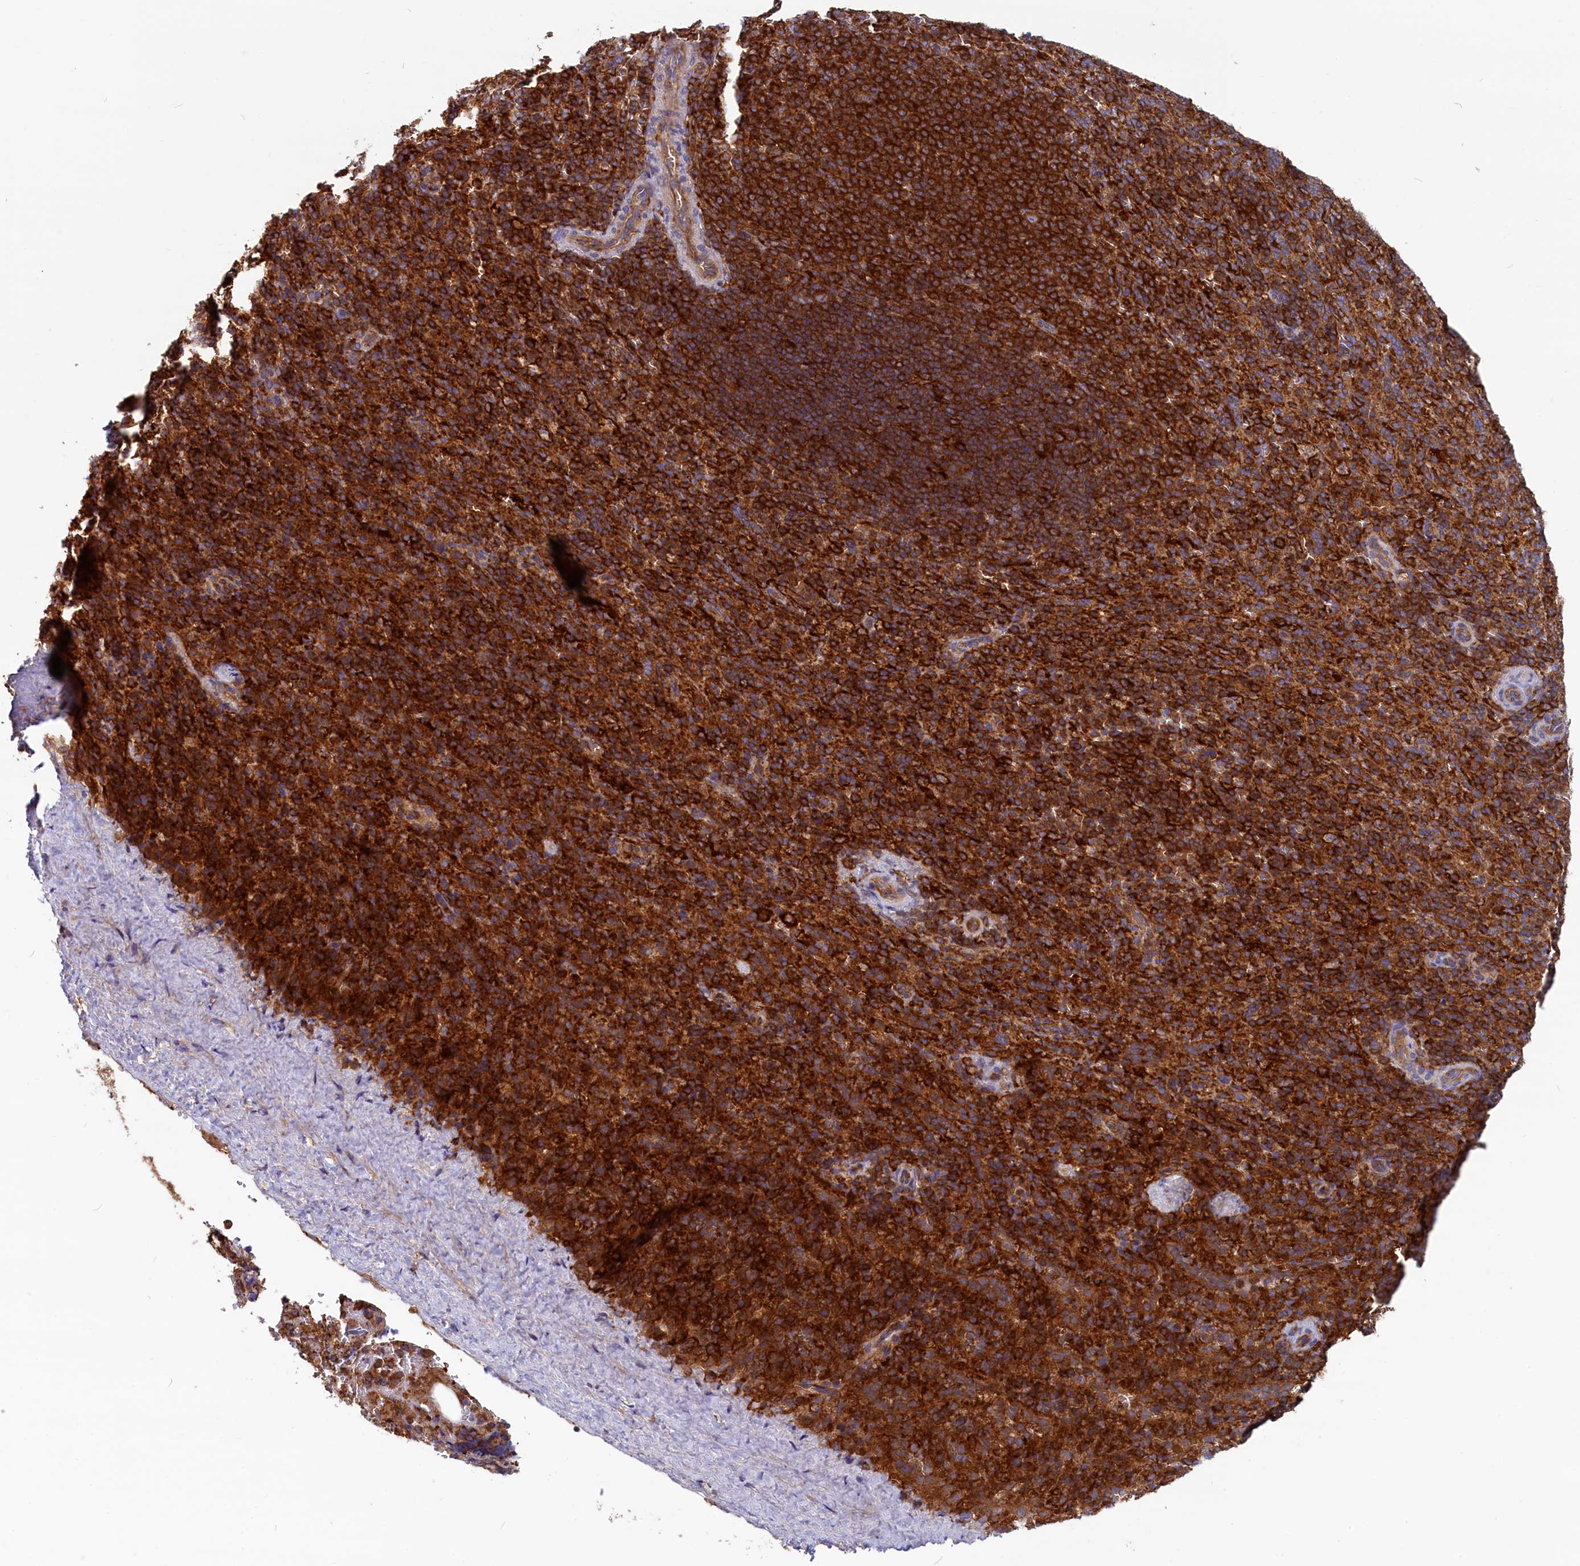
{"staining": {"intensity": "strong", "quantity": ">75%", "location": "cytoplasmic/membranous"}, "tissue": "spleen", "cell_type": "Cells in red pulp", "image_type": "normal", "snomed": [{"axis": "morphology", "description": "Normal tissue, NOS"}, {"axis": "topography", "description": "Spleen"}], "caption": "Cells in red pulp show strong cytoplasmic/membranous positivity in about >75% of cells in unremarkable spleen.", "gene": "MYO9B", "patient": {"sex": "female", "age": 21}}